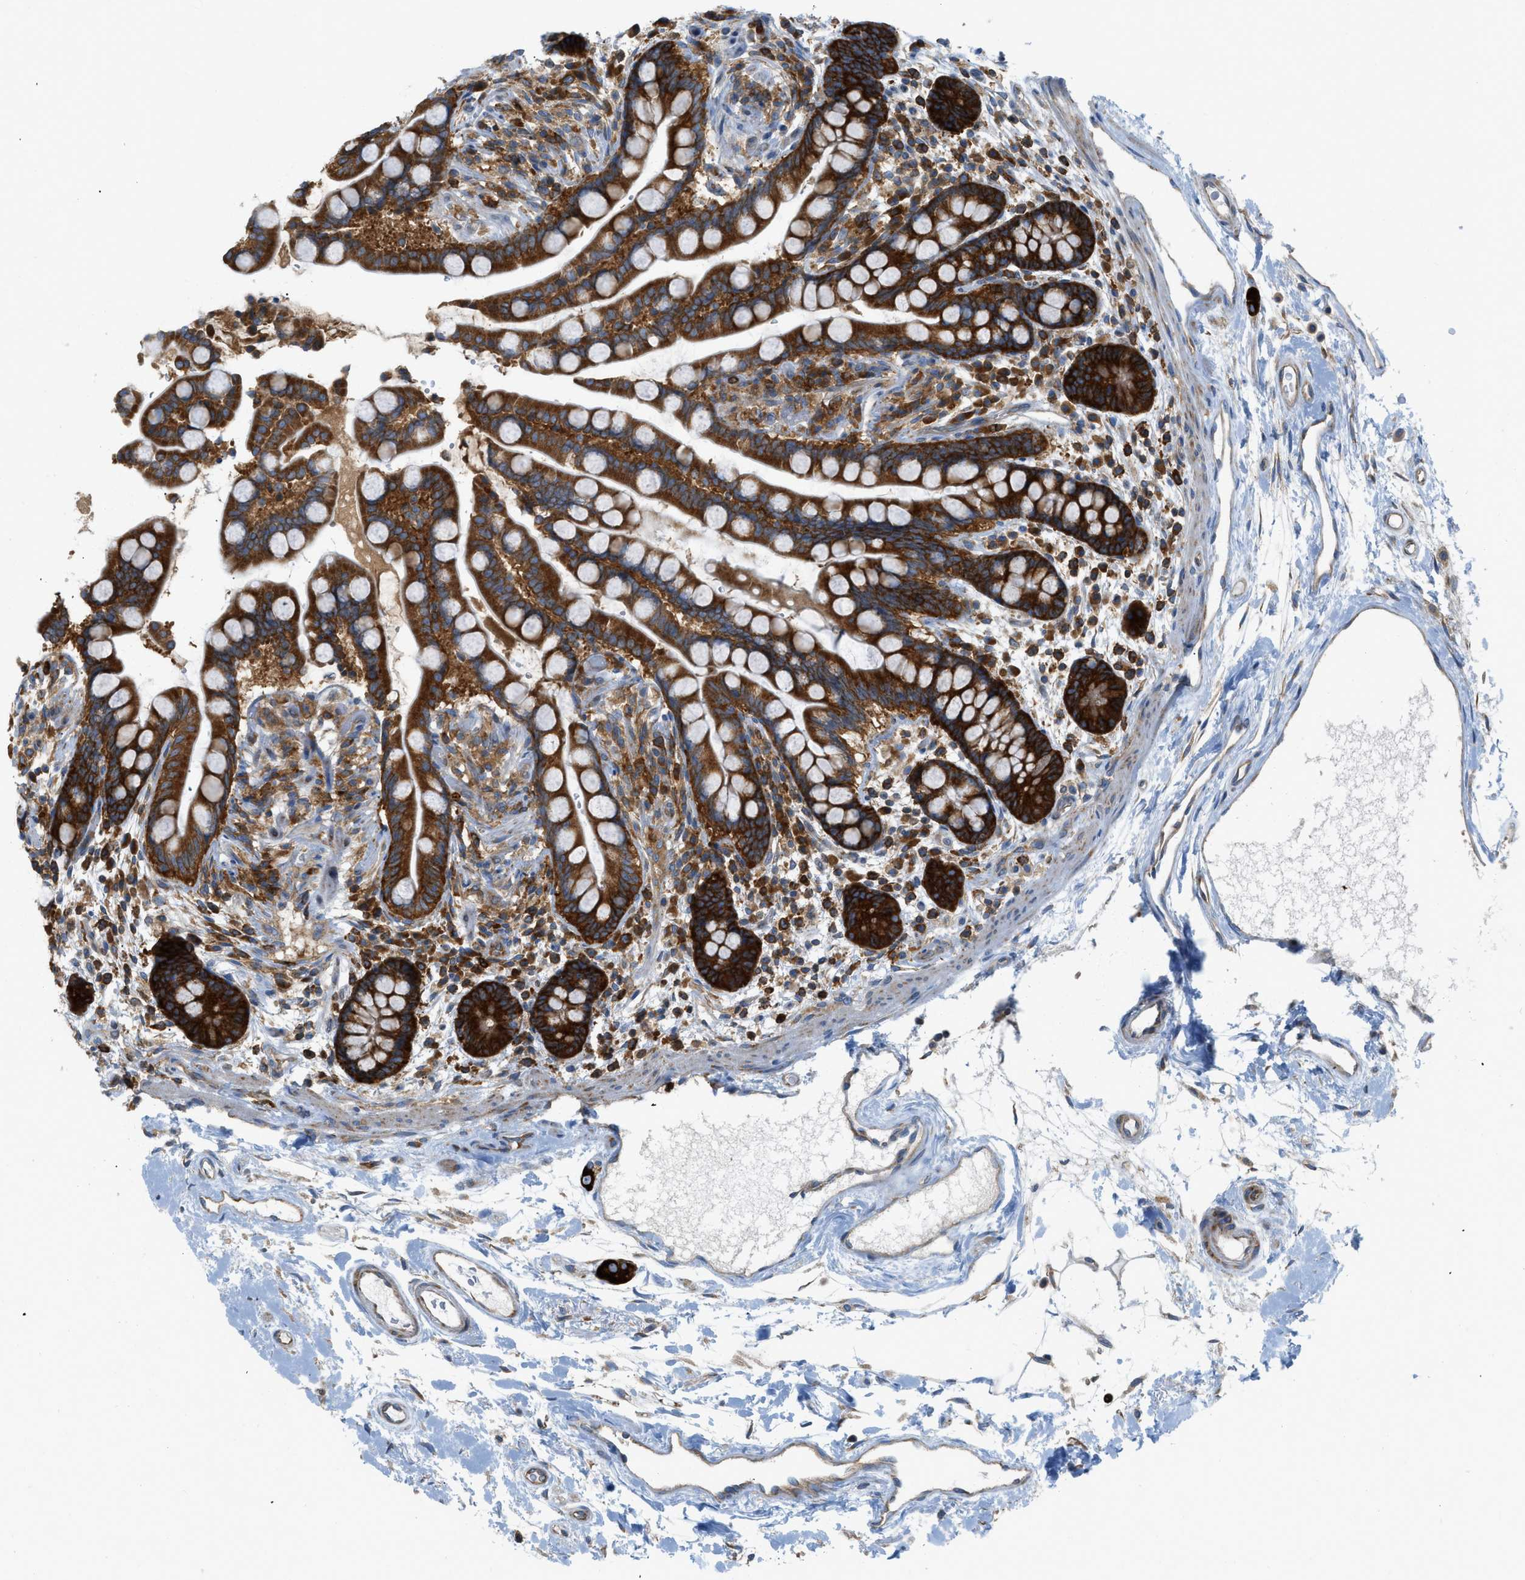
{"staining": {"intensity": "moderate", "quantity": ">75%", "location": "cytoplasmic/membranous"}, "tissue": "colon", "cell_type": "Endothelial cells", "image_type": "normal", "snomed": [{"axis": "morphology", "description": "Normal tissue, NOS"}, {"axis": "topography", "description": "Colon"}], "caption": "Immunohistochemical staining of normal colon demonstrates >75% levels of moderate cytoplasmic/membranous protein positivity in approximately >75% of endothelial cells. (IHC, brightfield microscopy, high magnification).", "gene": "GPAT4", "patient": {"sex": "male", "age": 73}}